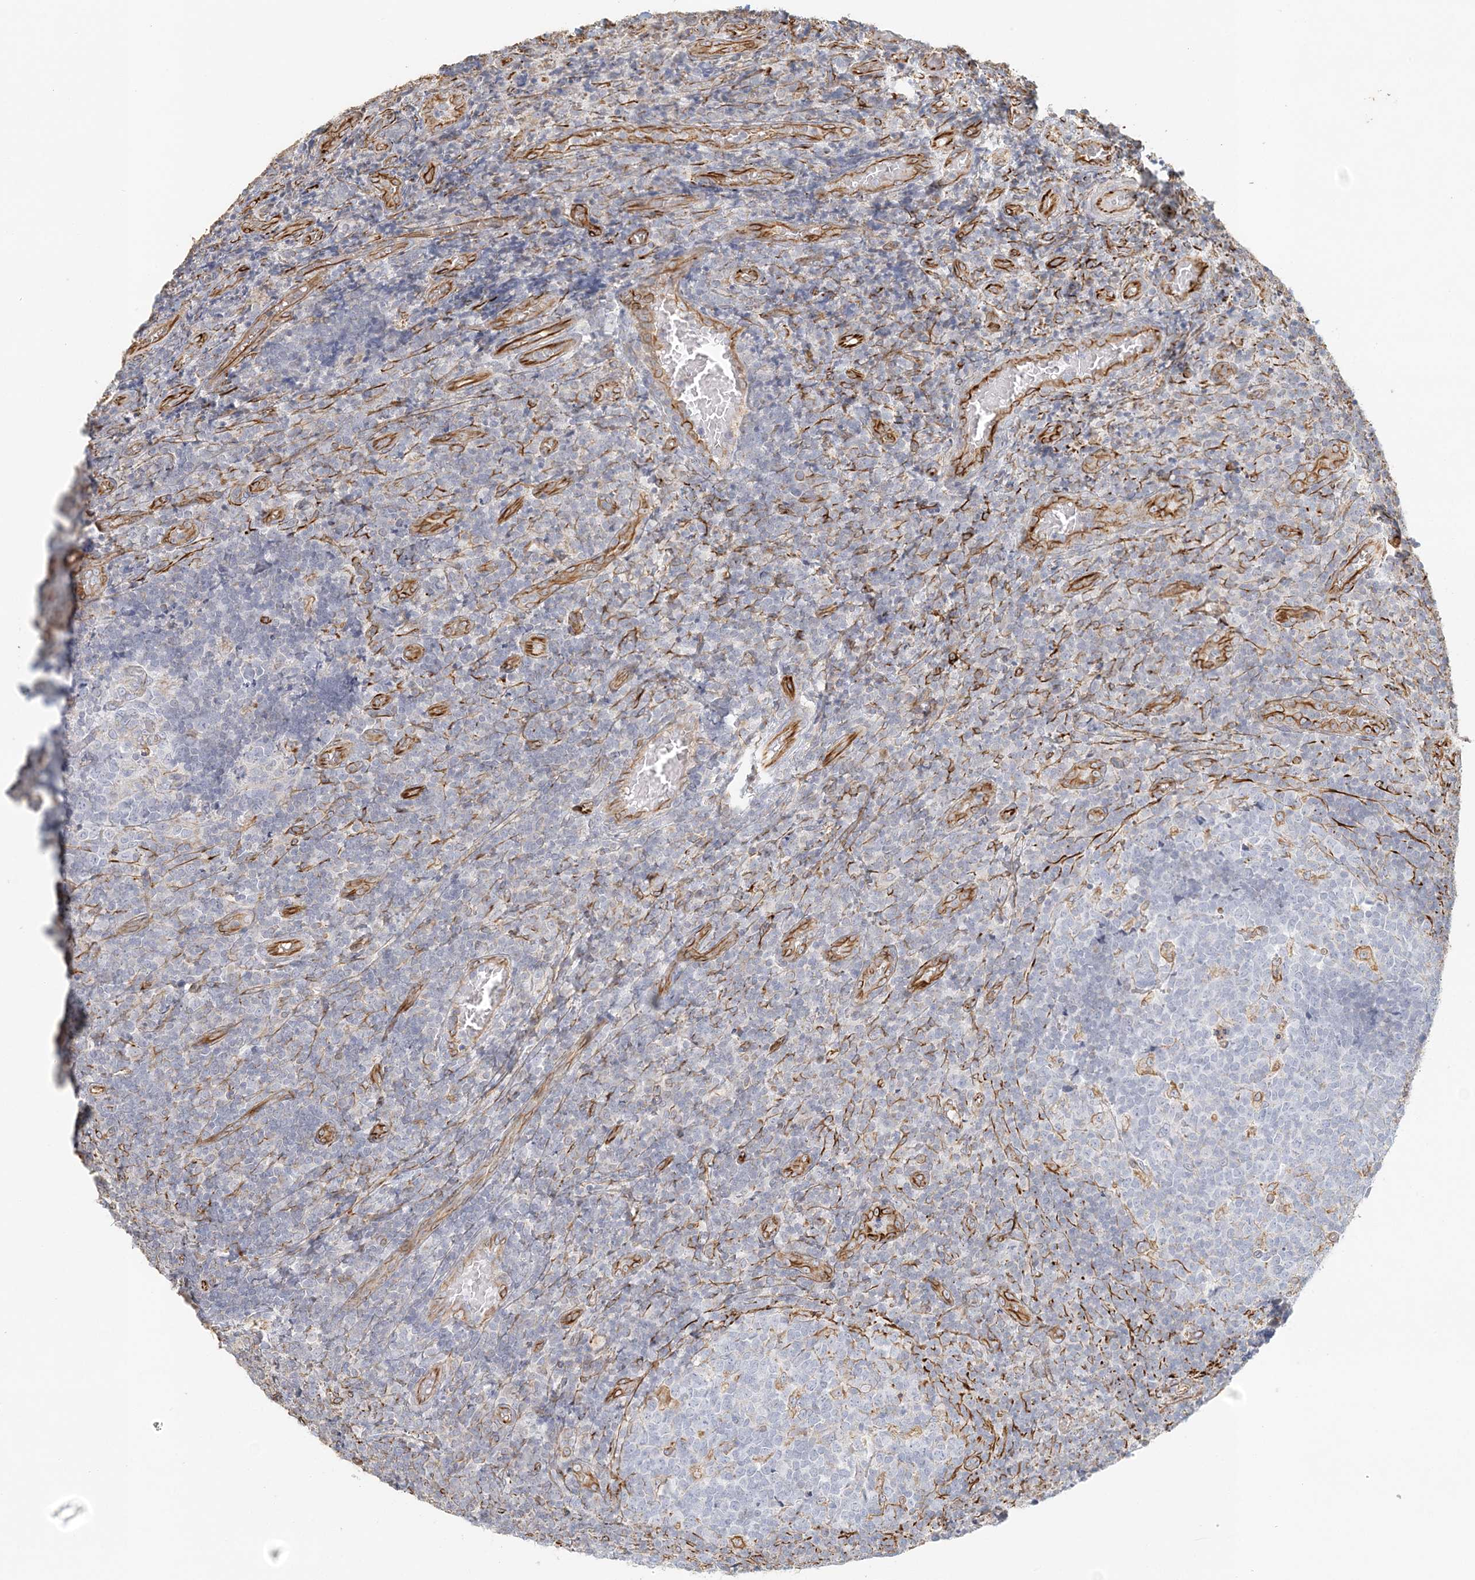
{"staining": {"intensity": "negative", "quantity": "none", "location": "none"}, "tissue": "tonsil", "cell_type": "Germinal center cells", "image_type": "normal", "snomed": [{"axis": "morphology", "description": "Normal tissue, NOS"}, {"axis": "topography", "description": "Tonsil"}], "caption": "Human tonsil stained for a protein using immunohistochemistry (IHC) demonstrates no expression in germinal center cells.", "gene": "DMRTB1", "patient": {"sex": "female", "age": 19}}